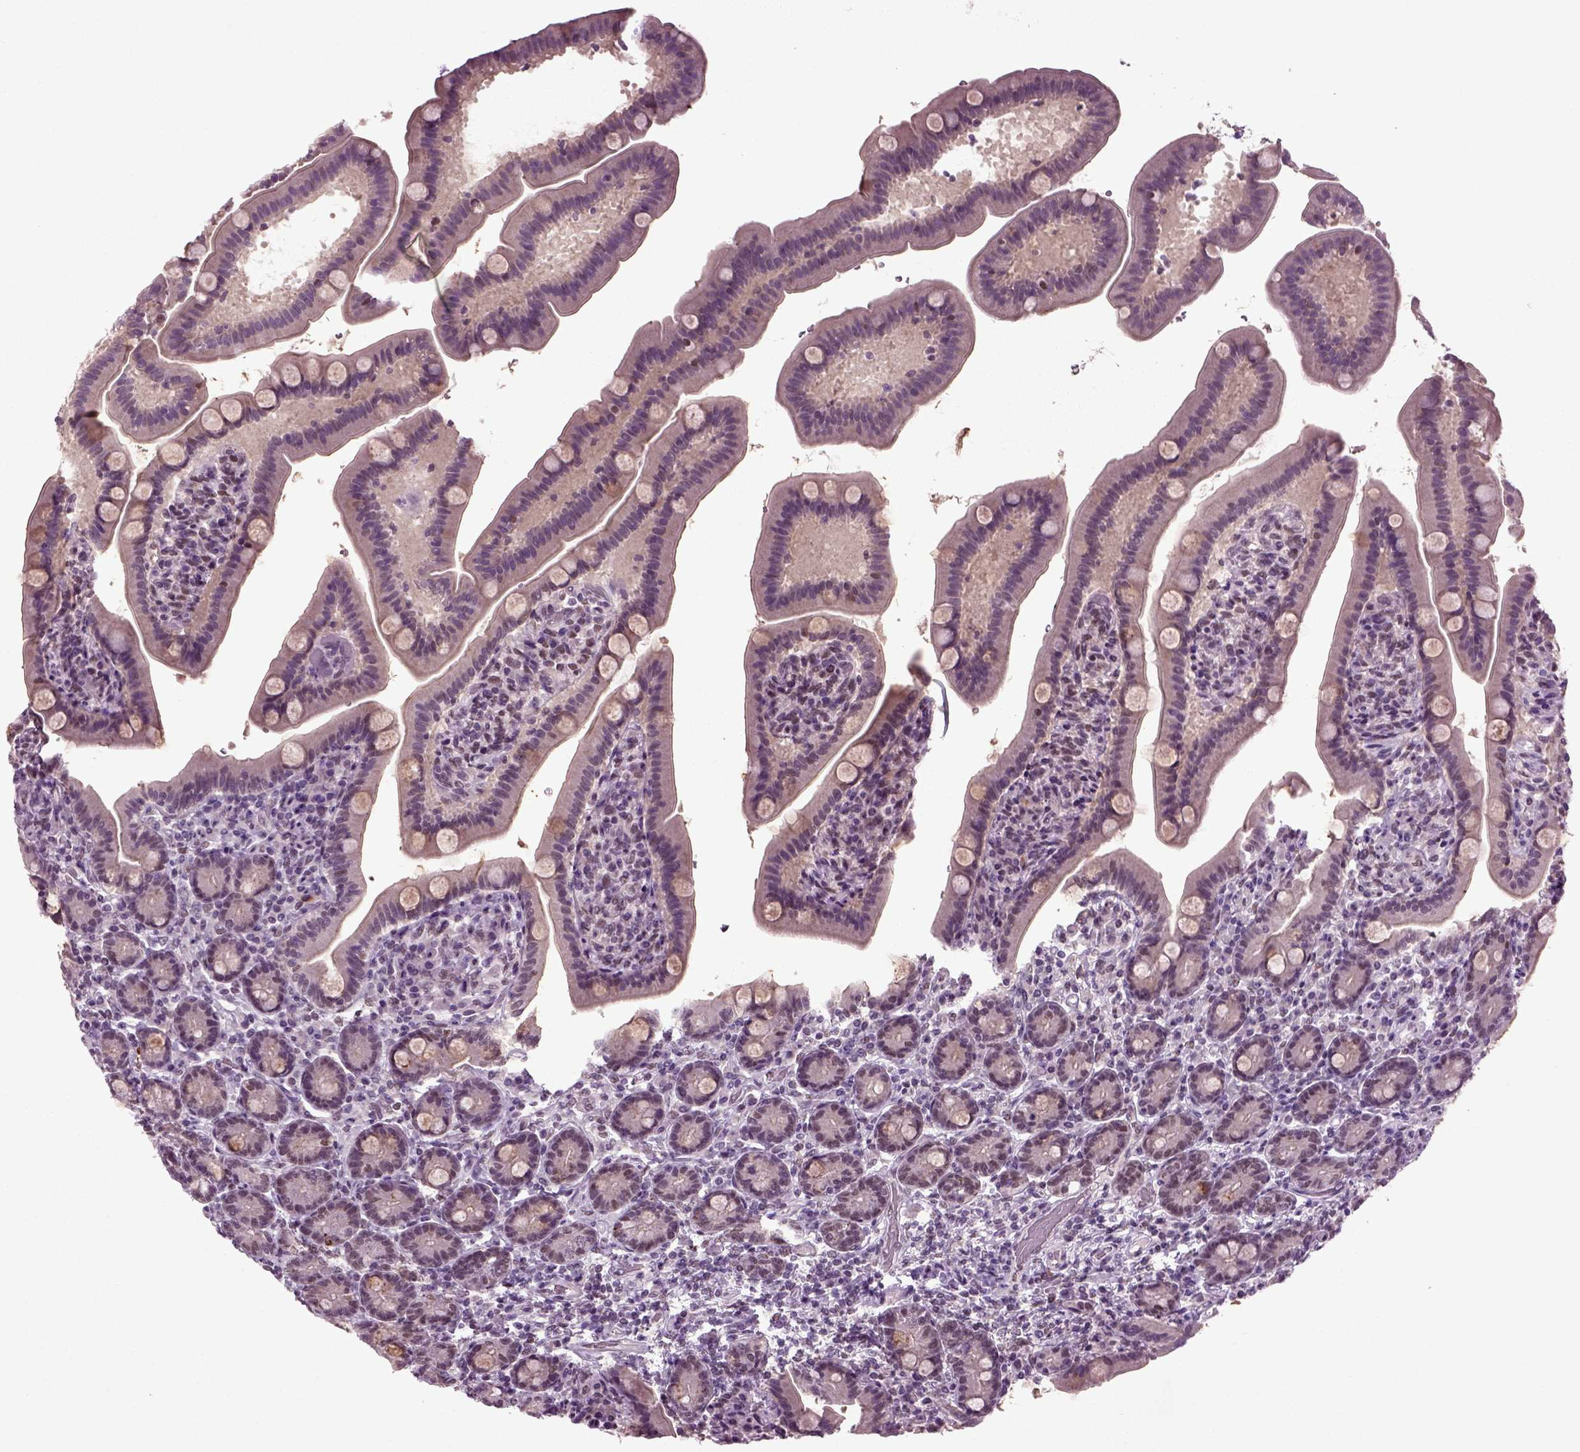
{"staining": {"intensity": "weak", "quantity": "25%-75%", "location": "cytoplasmic/membranous"}, "tissue": "small intestine", "cell_type": "Glandular cells", "image_type": "normal", "snomed": [{"axis": "morphology", "description": "Normal tissue, NOS"}, {"axis": "topography", "description": "Small intestine"}], "caption": "Human small intestine stained with a brown dye shows weak cytoplasmic/membranous positive expression in about 25%-75% of glandular cells.", "gene": "RCOR3", "patient": {"sex": "male", "age": 66}}